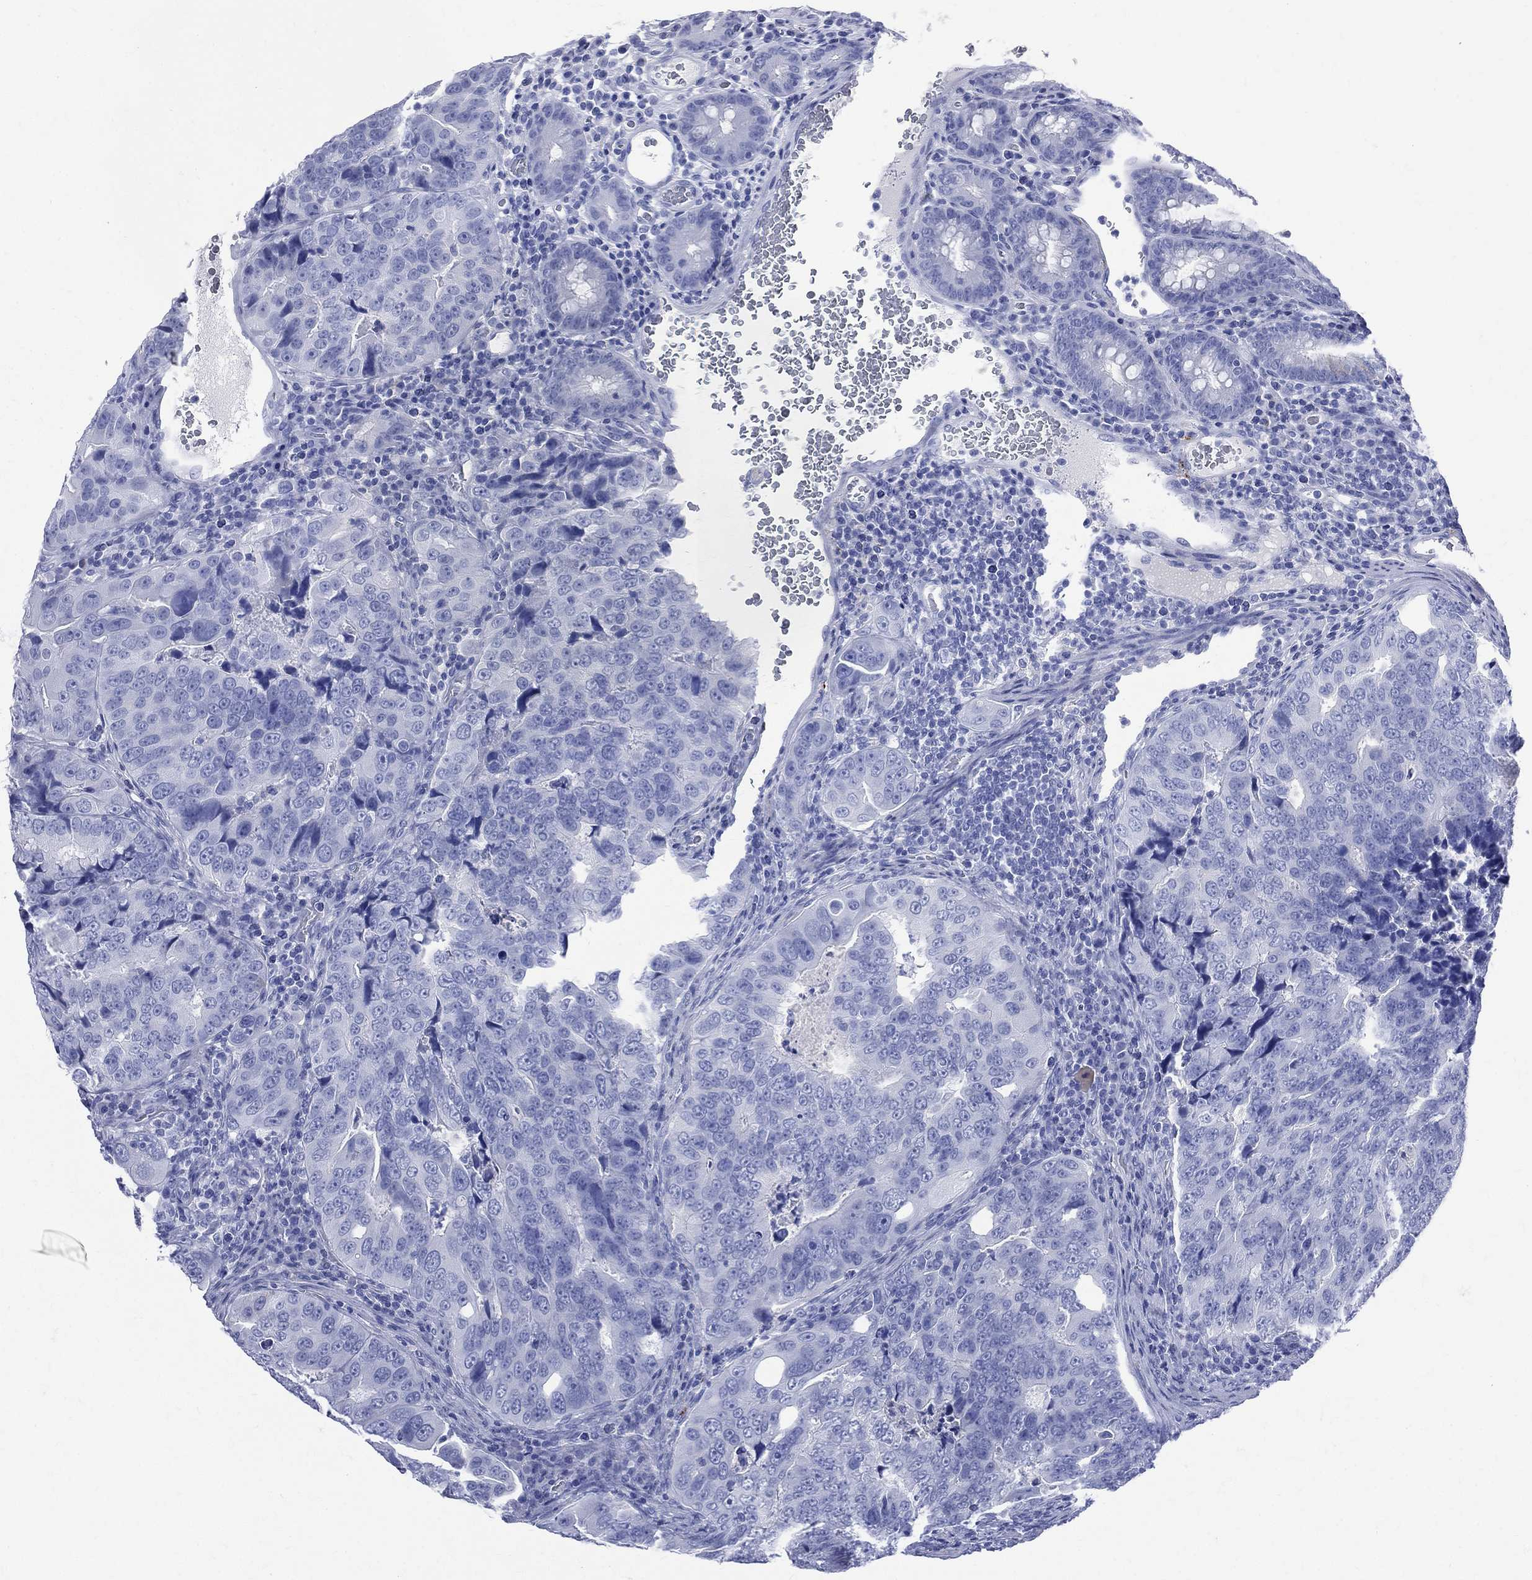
{"staining": {"intensity": "negative", "quantity": "none", "location": "none"}, "tissue": "colorectal cancer", "cell_type": "Tumor cells", "image_type": "cancer", "snomed": [{"axis": "morphology", "description": "Adenocarcinoma, NOS"}, {"axis": "topography", "description": "Colon"}], "caption": "This is a histopathology image of immunohistochemistry (IHC) staining of colorectal cancer (adenocarcinoma), which shows no staining in tumor cells.", "gene": "SYP", "patient": {"sex": "female", "age": 72}}